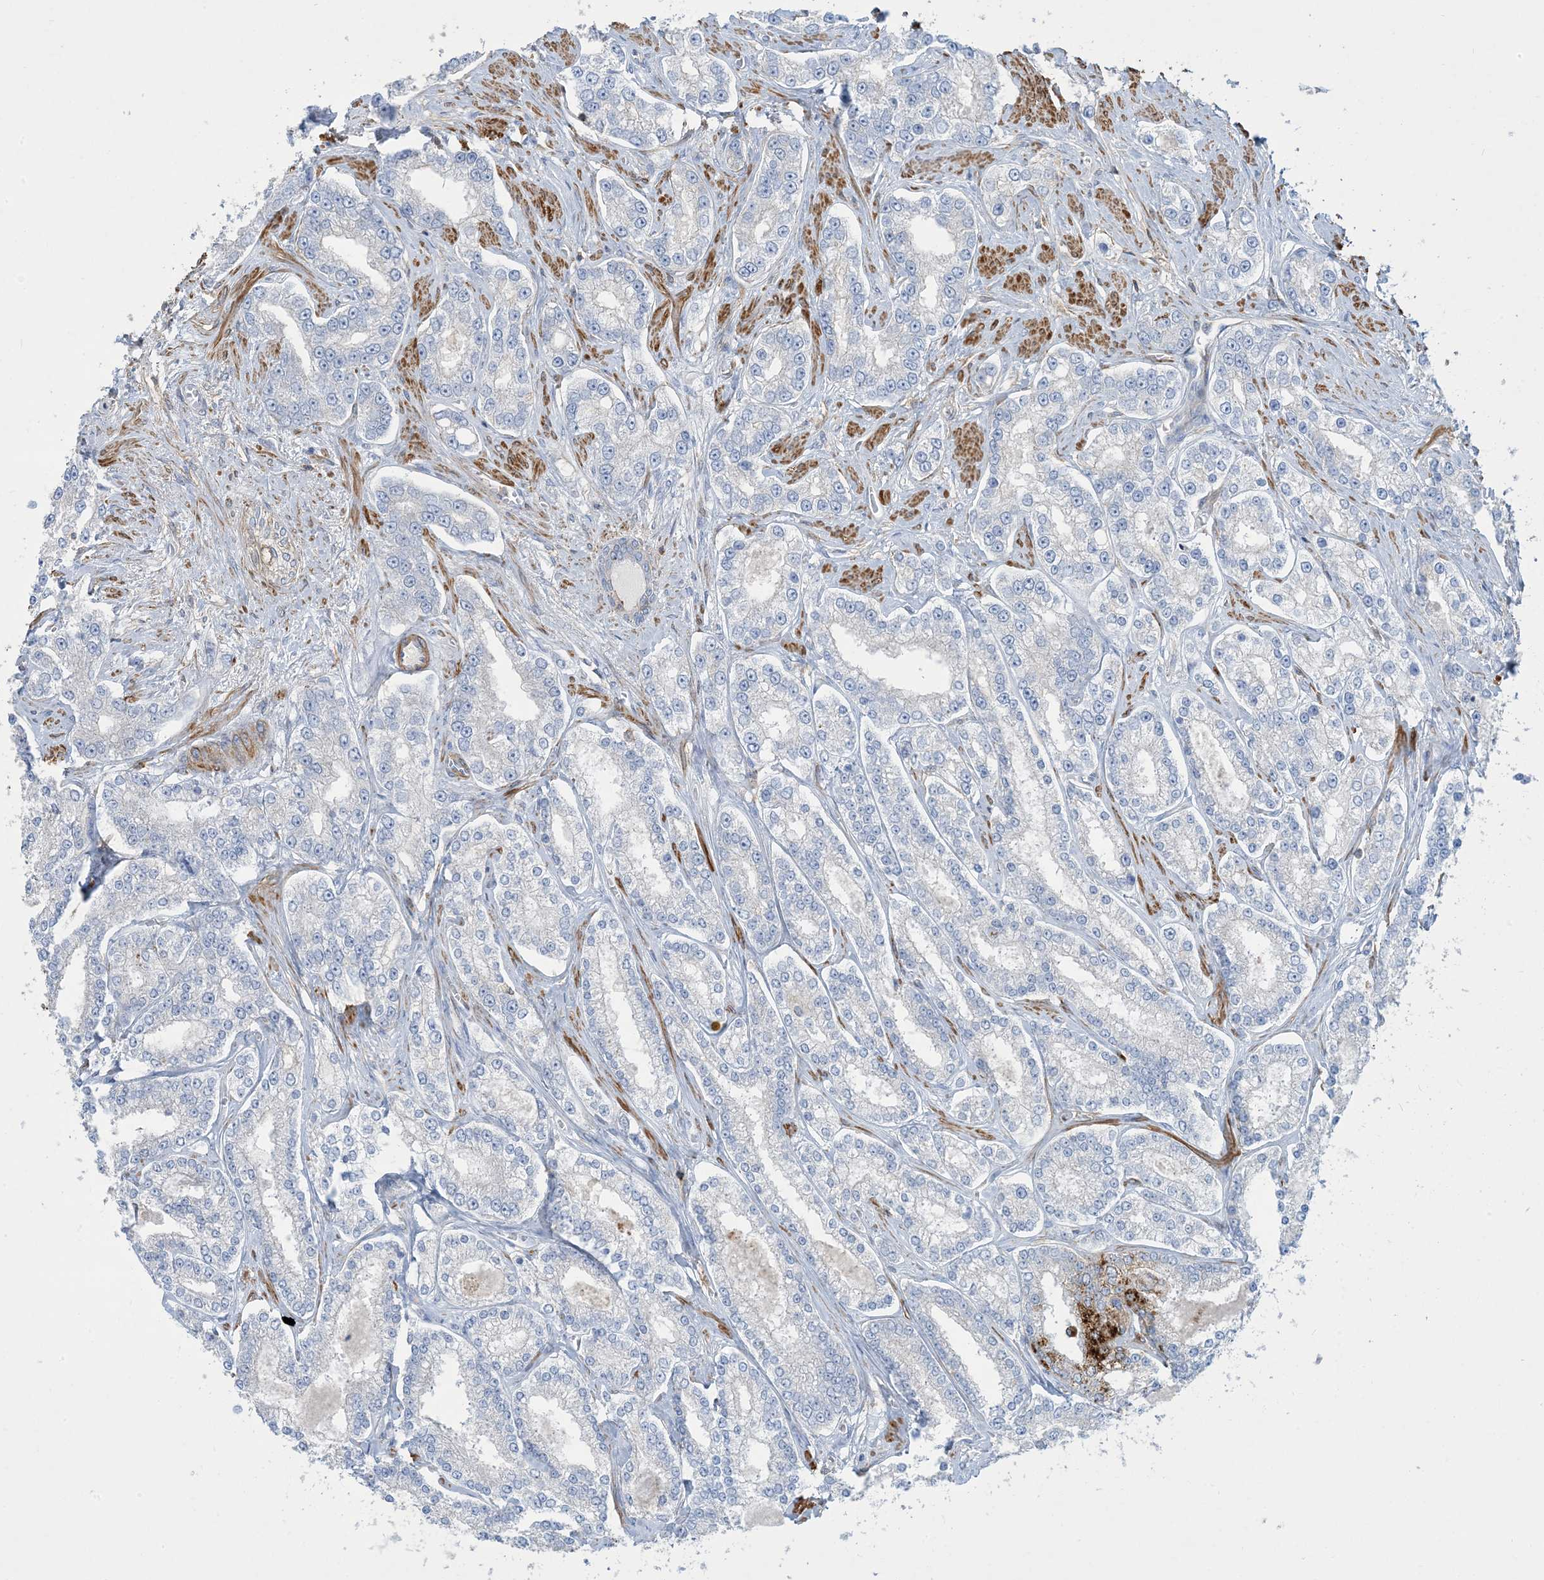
{"staining": {"intensity": "negative", "quantity": "none", "location": "none"}, "tissue": "prostate cancer", "cell_type": "Tumor cells", "image_type": "cancer", "snomed": [{"axis": "morphology", "description": "Normal tissue, NOS"}, {"axis": "morphology", "description": "Adenocarcinoma, High grade"}, {"axis": "topography", "description": "Prostate"}], "caption": "DAB immunohistochemical staining of prostate cancer reveals no significant staining in tumor cells. (DAB IHC visualized using brightfield microscopy, high magnification).", "gene": "GTF3C2", "patient": {"sex": "male", "age": 83}}